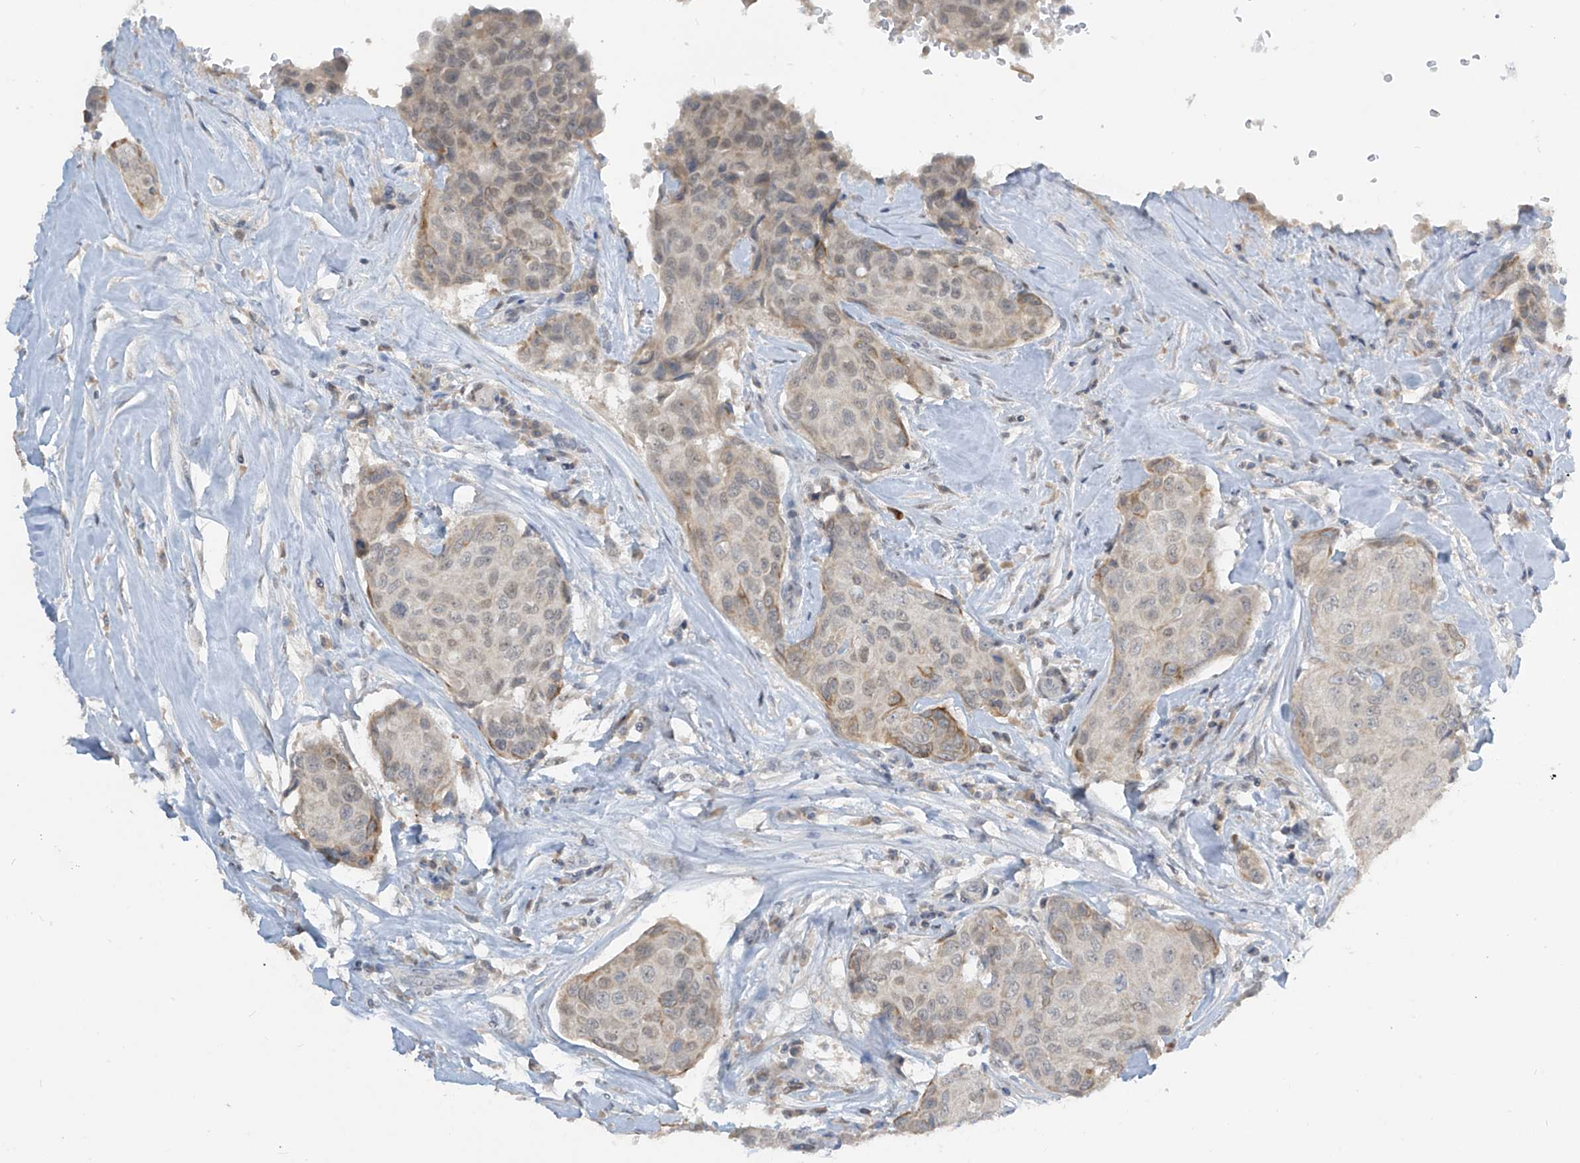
{"staining": {"intensity": "weak", "quantity": "<25%", "location": "cytoplasmic/membranous"}, "tissue": "breast cancer", "cell_type": "Tumor cells", "image_type": "cancer", "snomed": [{"axis": "morphology", "description": "Duct carcinoma"}, {"axis": "topography", "description": "Breast"}], "caption": "The histopathology image reveals no staining of tumor cells in breast cancer. (DAB (3,3'-diaminobenzidine) immunohistochemistry (IHC) with hematoxylin counter stain).", "gene": "METAP1D", "patient": {"sex": "female", "age": 80}}